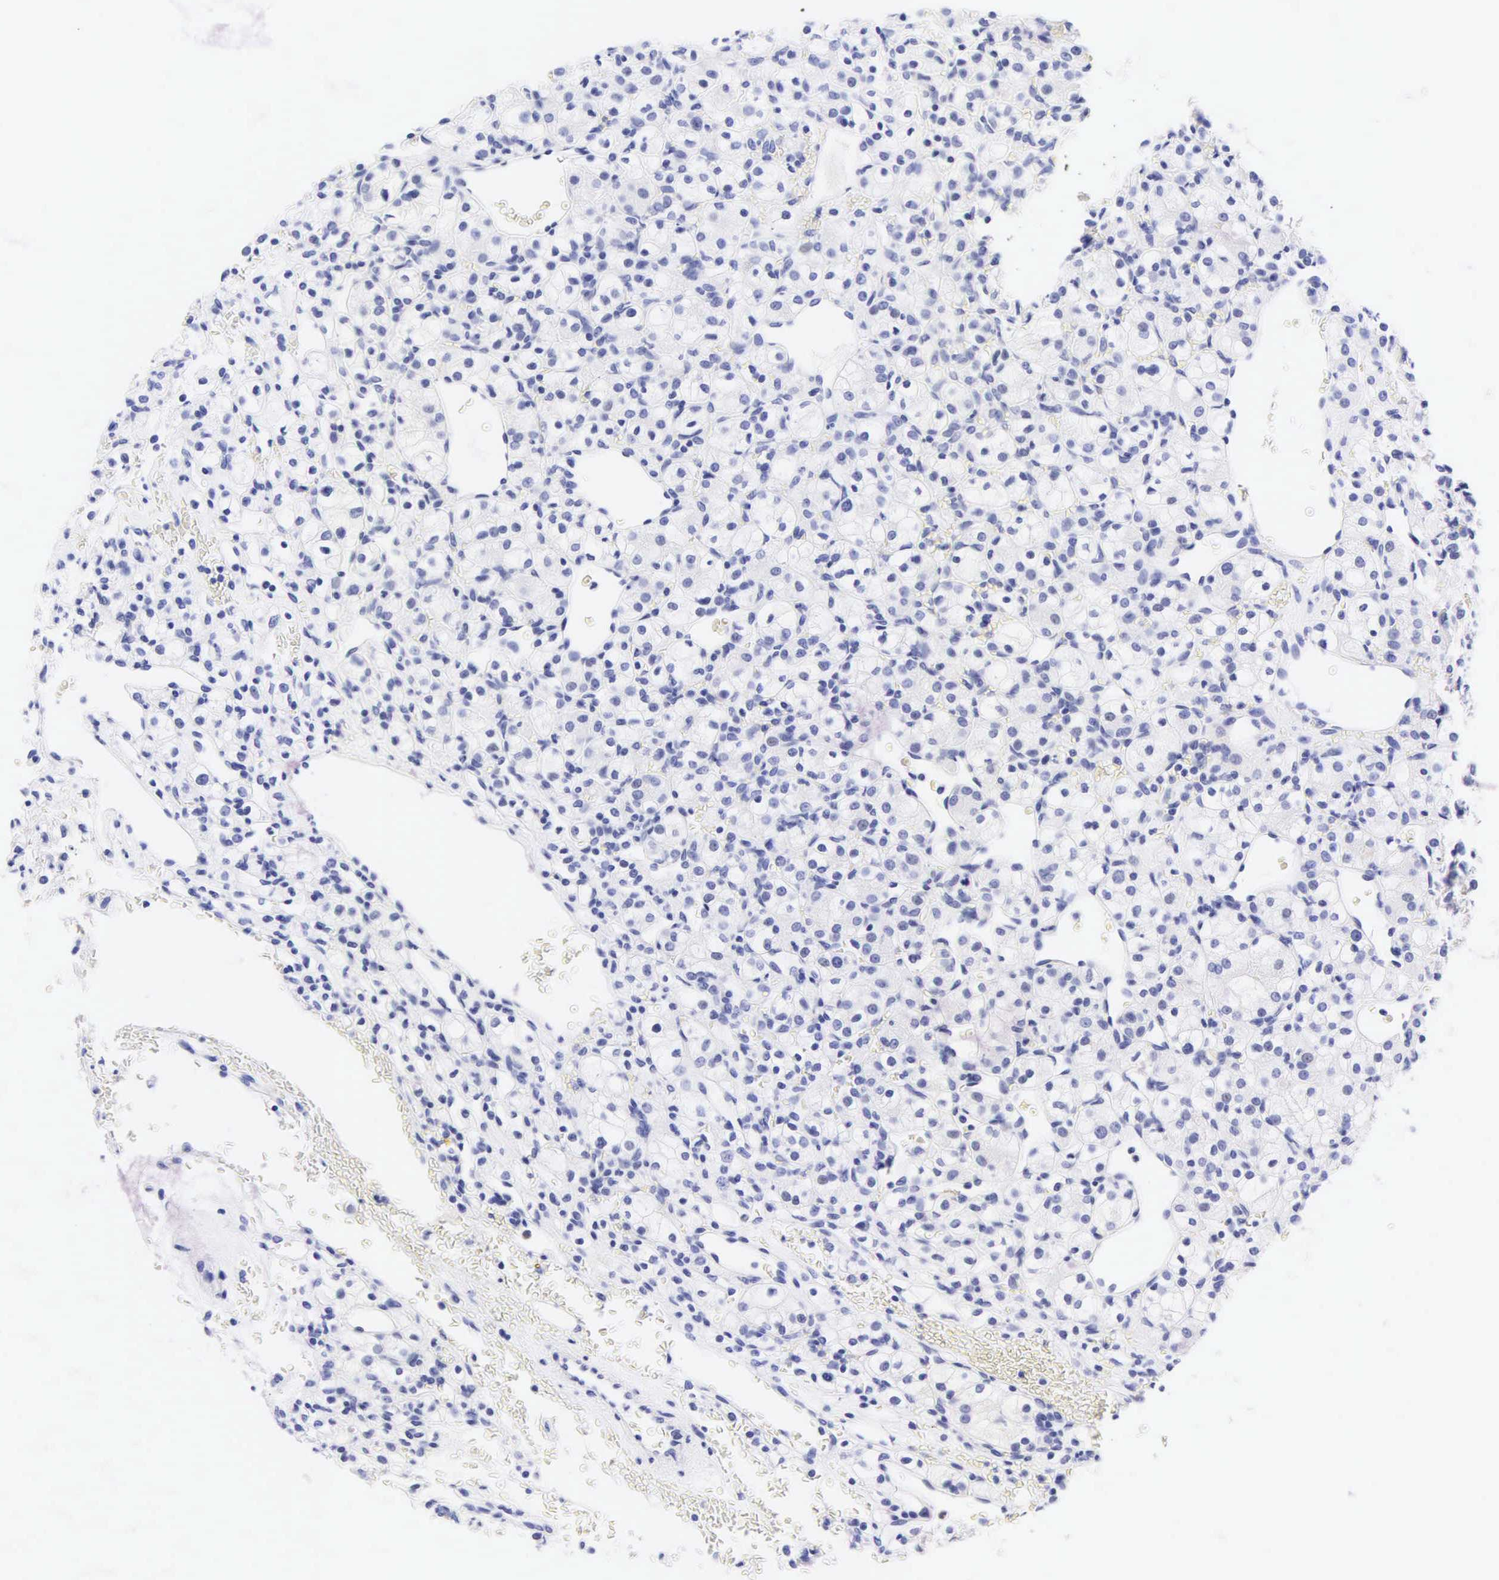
{"staining": {"intensity": "negative", "quantity": "none", "location": "none"}, "tissue": "renal cancer", "cell_type": "Tumor cells", "image_type": "cancer", "snomed": [{"axis": "morphology", "description": "Adenocarcinoma, NOS"}, {"axis": "topography", "description": "Kidney"}], "caption": "Protein analysis of adenocarcinoma (renal) reveals no significant expression in tumor cells.", "gene": "KRT20", "patient": {"sex": "female", "age": 62}}